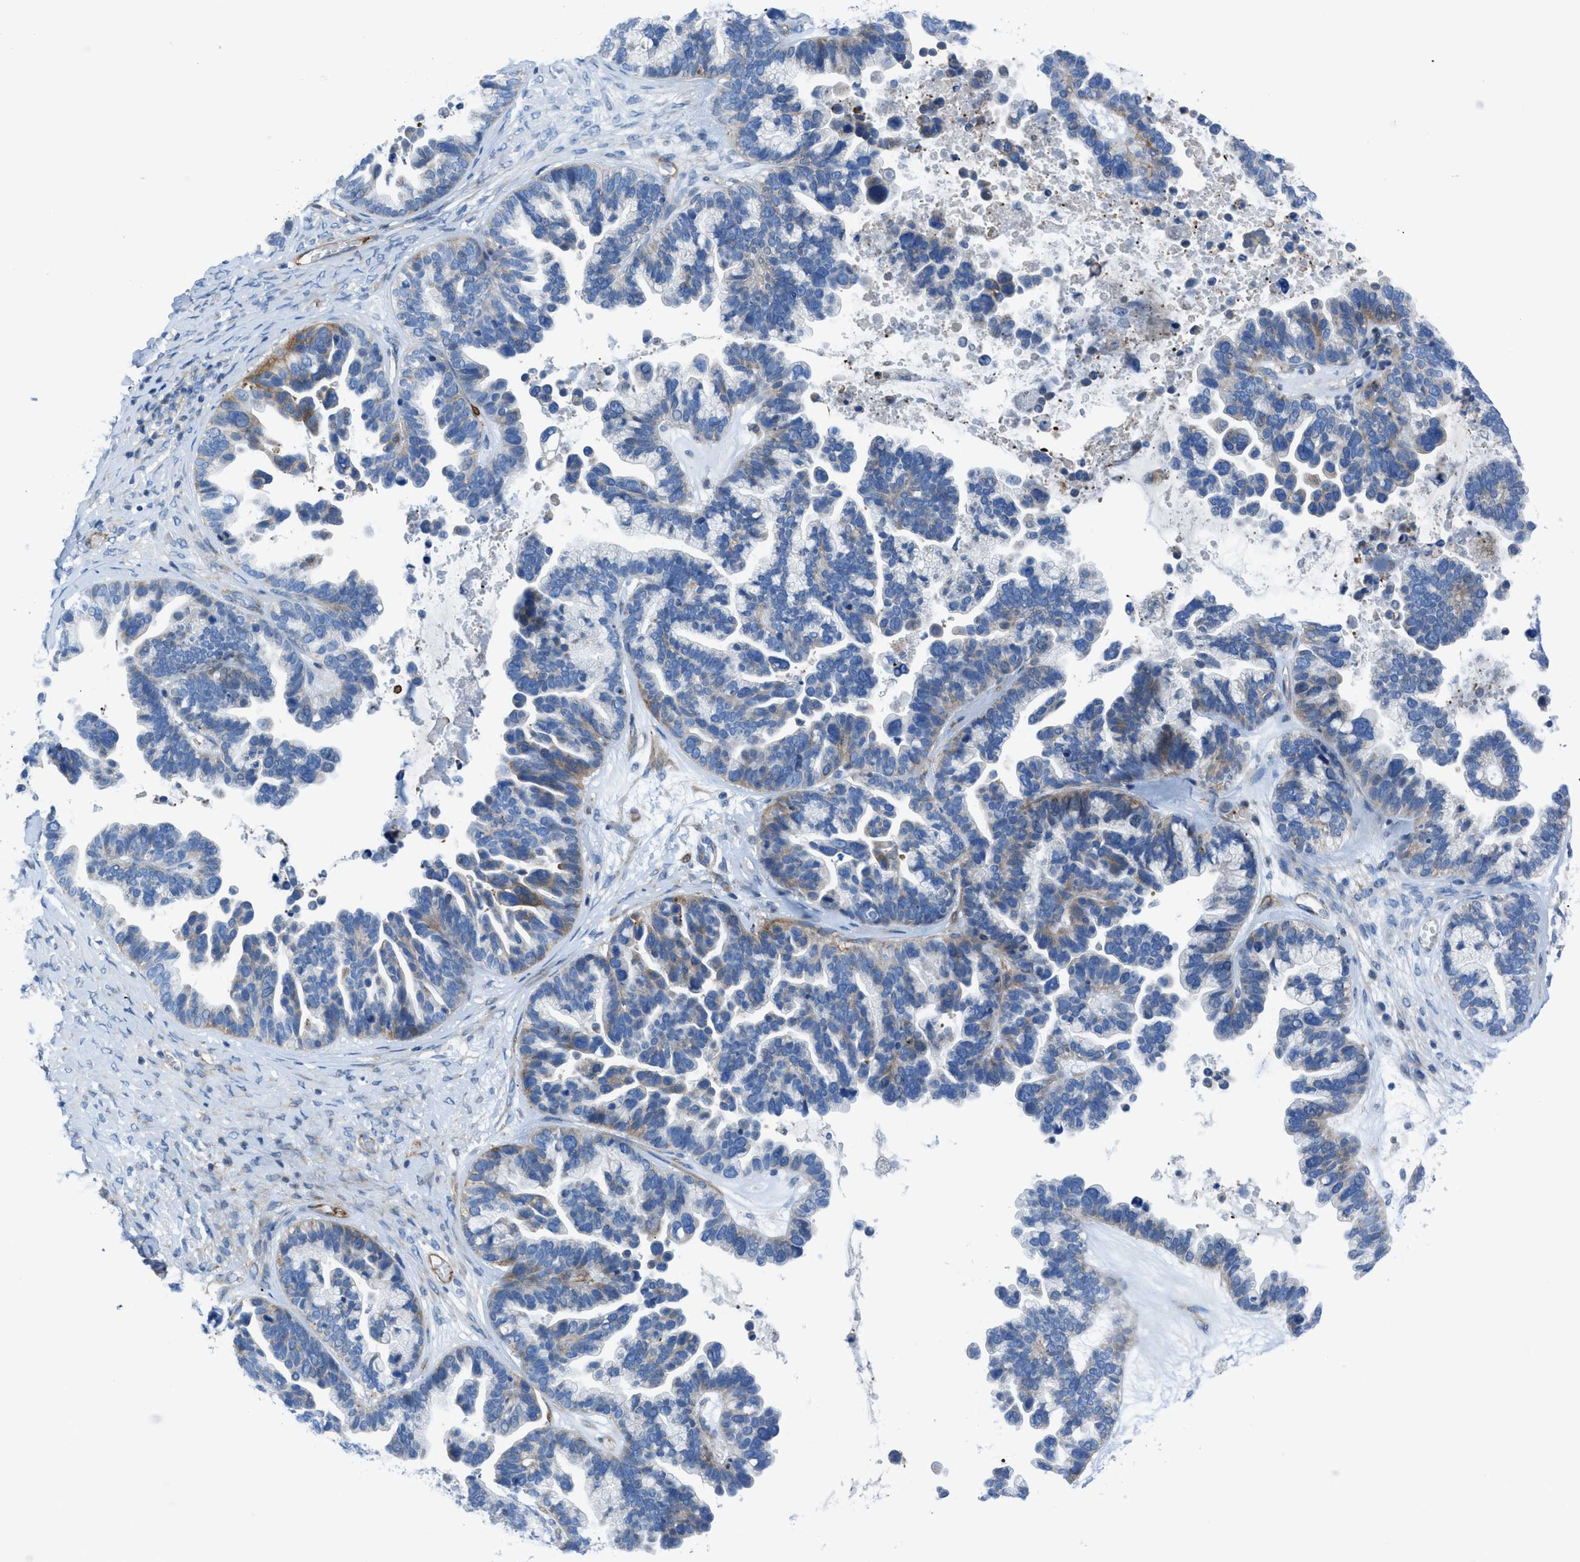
{"staining": {"intensity": "weak", "quantity": "<25%", "location": "cytoplasmic/membranous"}, "tissue": "ovarian cancer", "cell_type": "Tumor cells", "image_type": "cancer", "snomed": [{"axis": "morphology", "description": "Cystadenocarcinoma, serous, NOS"}, {"axis": "topography", "description": "Ovary"}], "caption": "Immunohistochemistry of human ovarian serous cystadenocarcinoma displays no staining in tumor cells.", "gene": "KCNH7", "patient": {"sex": "female", "age": 56}}